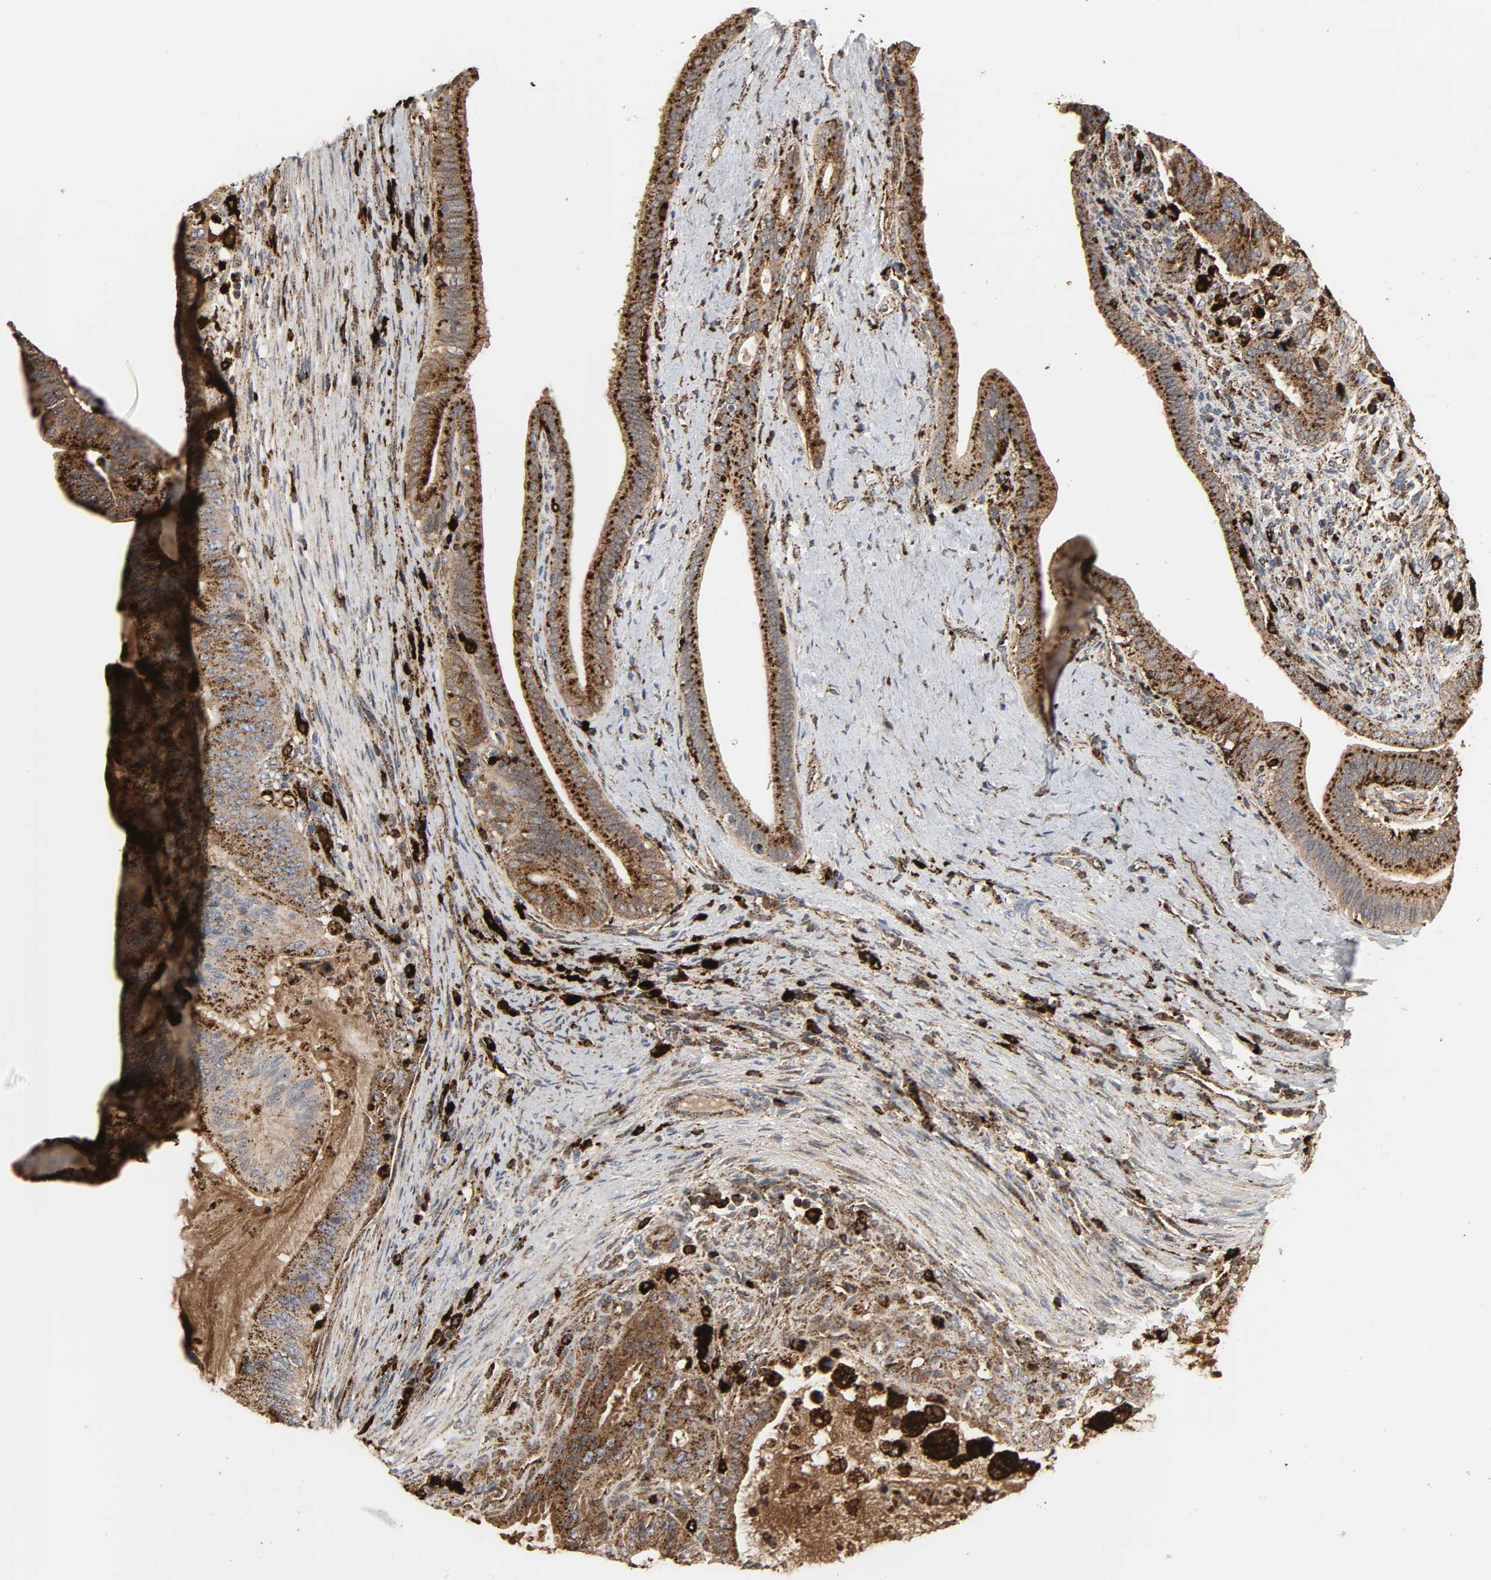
{"staining": {"intensity": "strong", "quantity": ">75%", "location": "cytoplasmic/membranous"}, "tissue": "liver cancer", "cell_type": "Tumor cells", "image_type": "cancer", "snomed": [{"axis": "morphology", "description": "Cholangiocarcinoma"}, {"axis": "topography", "description": "Liver"}], "caption": "Liver cholangiocarcinoma stained for a protein demonstrates strong cytoplasmic/membranous positivity in tumor cells. (Brightfield microscopy of DAB IHC at high magnification).", "gene": "PSAP", "patient": {"sex": "female", "age": 73}}